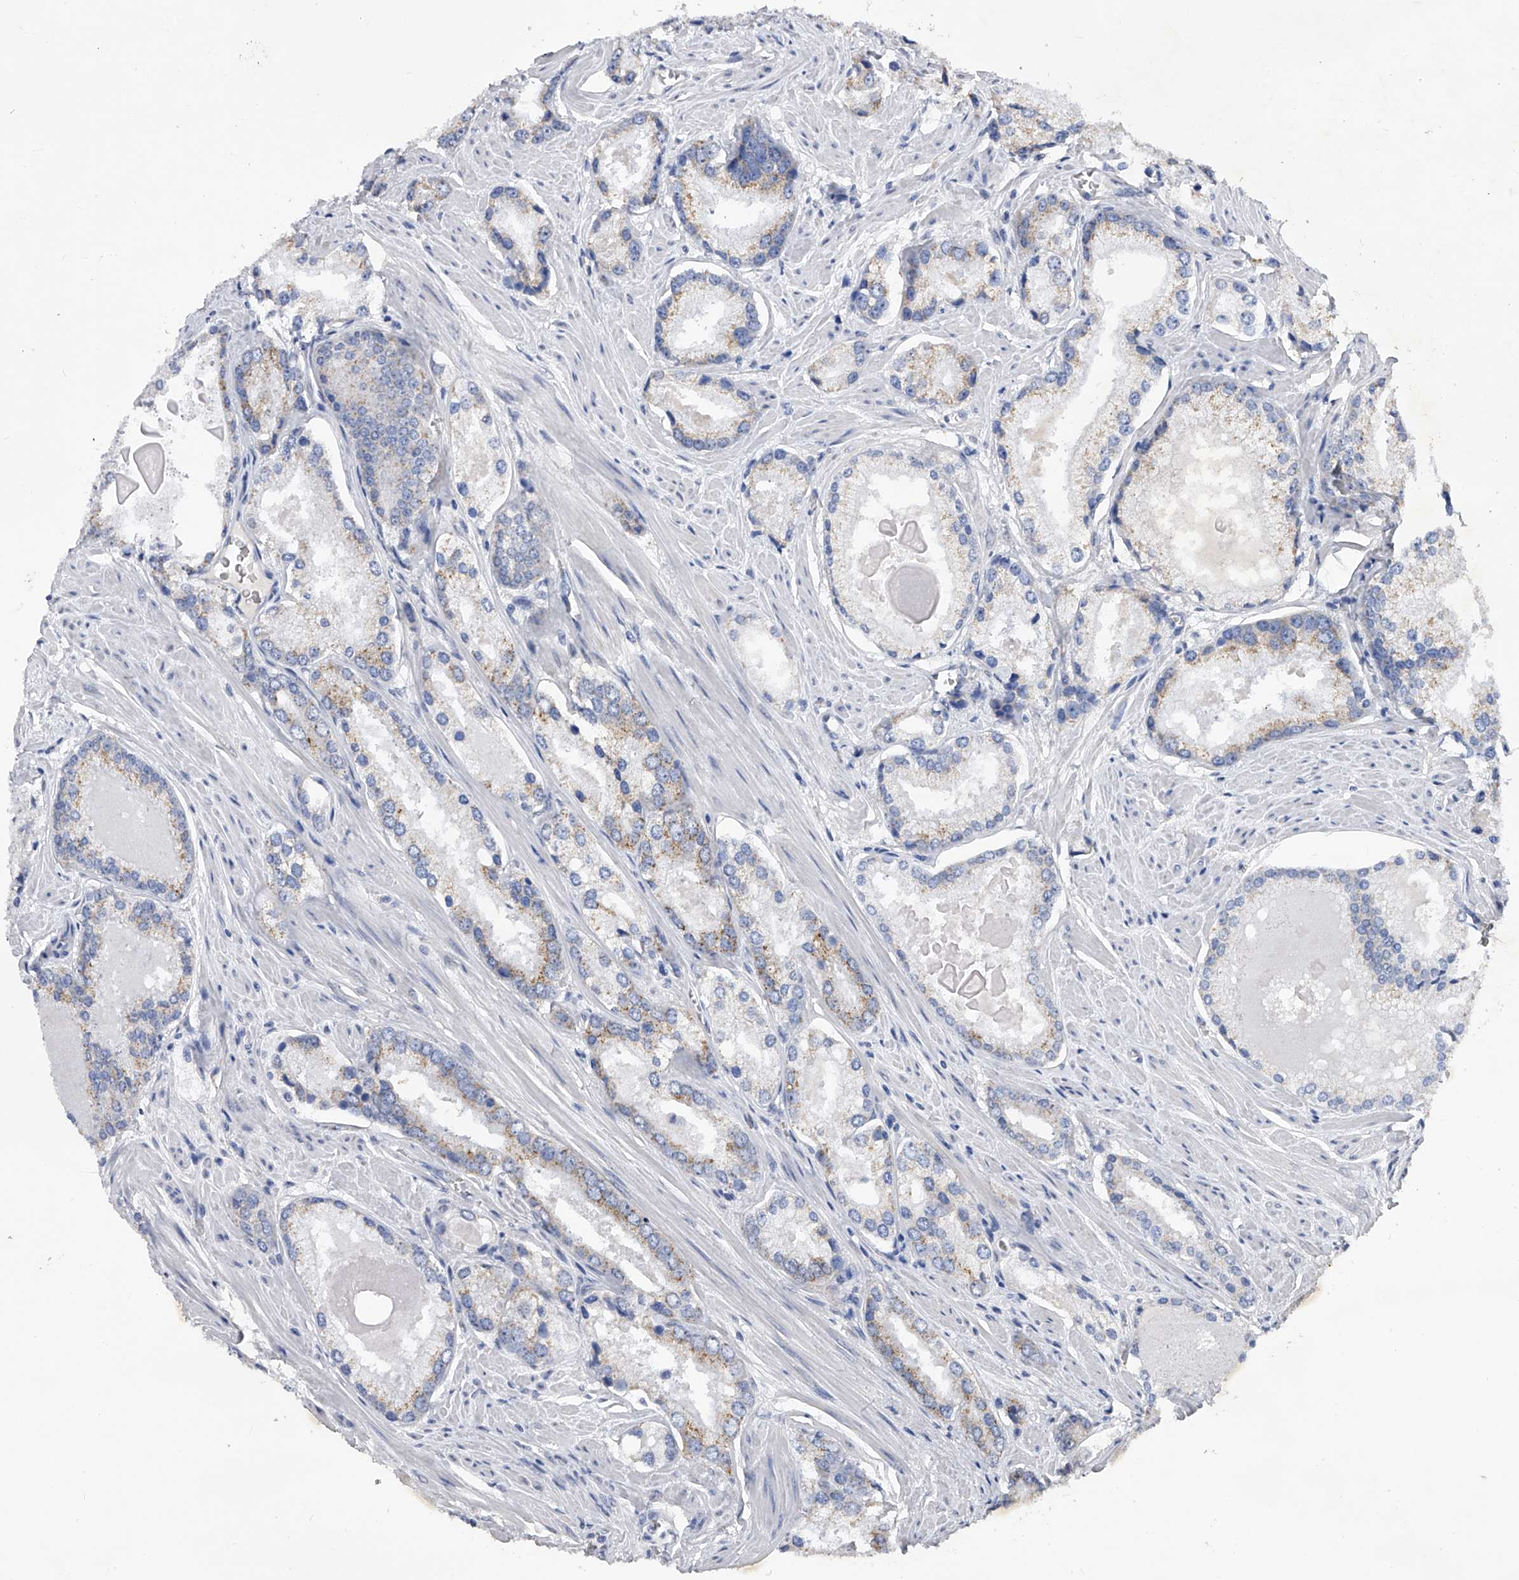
{"staining": {"intensity": "negative", "quantity": "none", "location": "none"}, "tissue": "prostate cancer", "cell_type": "Tumor cells", "image_type": "cancer", "snomed": [{"axis": "morphology", "description": "Adenocarcinoma, Low grade"}, {"axis": "topography", "description": "Prostate"}], "caption": "Immunohistochemistry (IHC) photomicrograph of neoplastic tissue: human low-grade adenocarcinoma (prostate) stained with DAB reveals no significant protein expression in tumor cells. The staining is performed using DAB brown chromogen with nuclei counter-stained in using hematoxylin.", "gene": "ZNF529", "patient": {"sex": "male", "age": 54}}